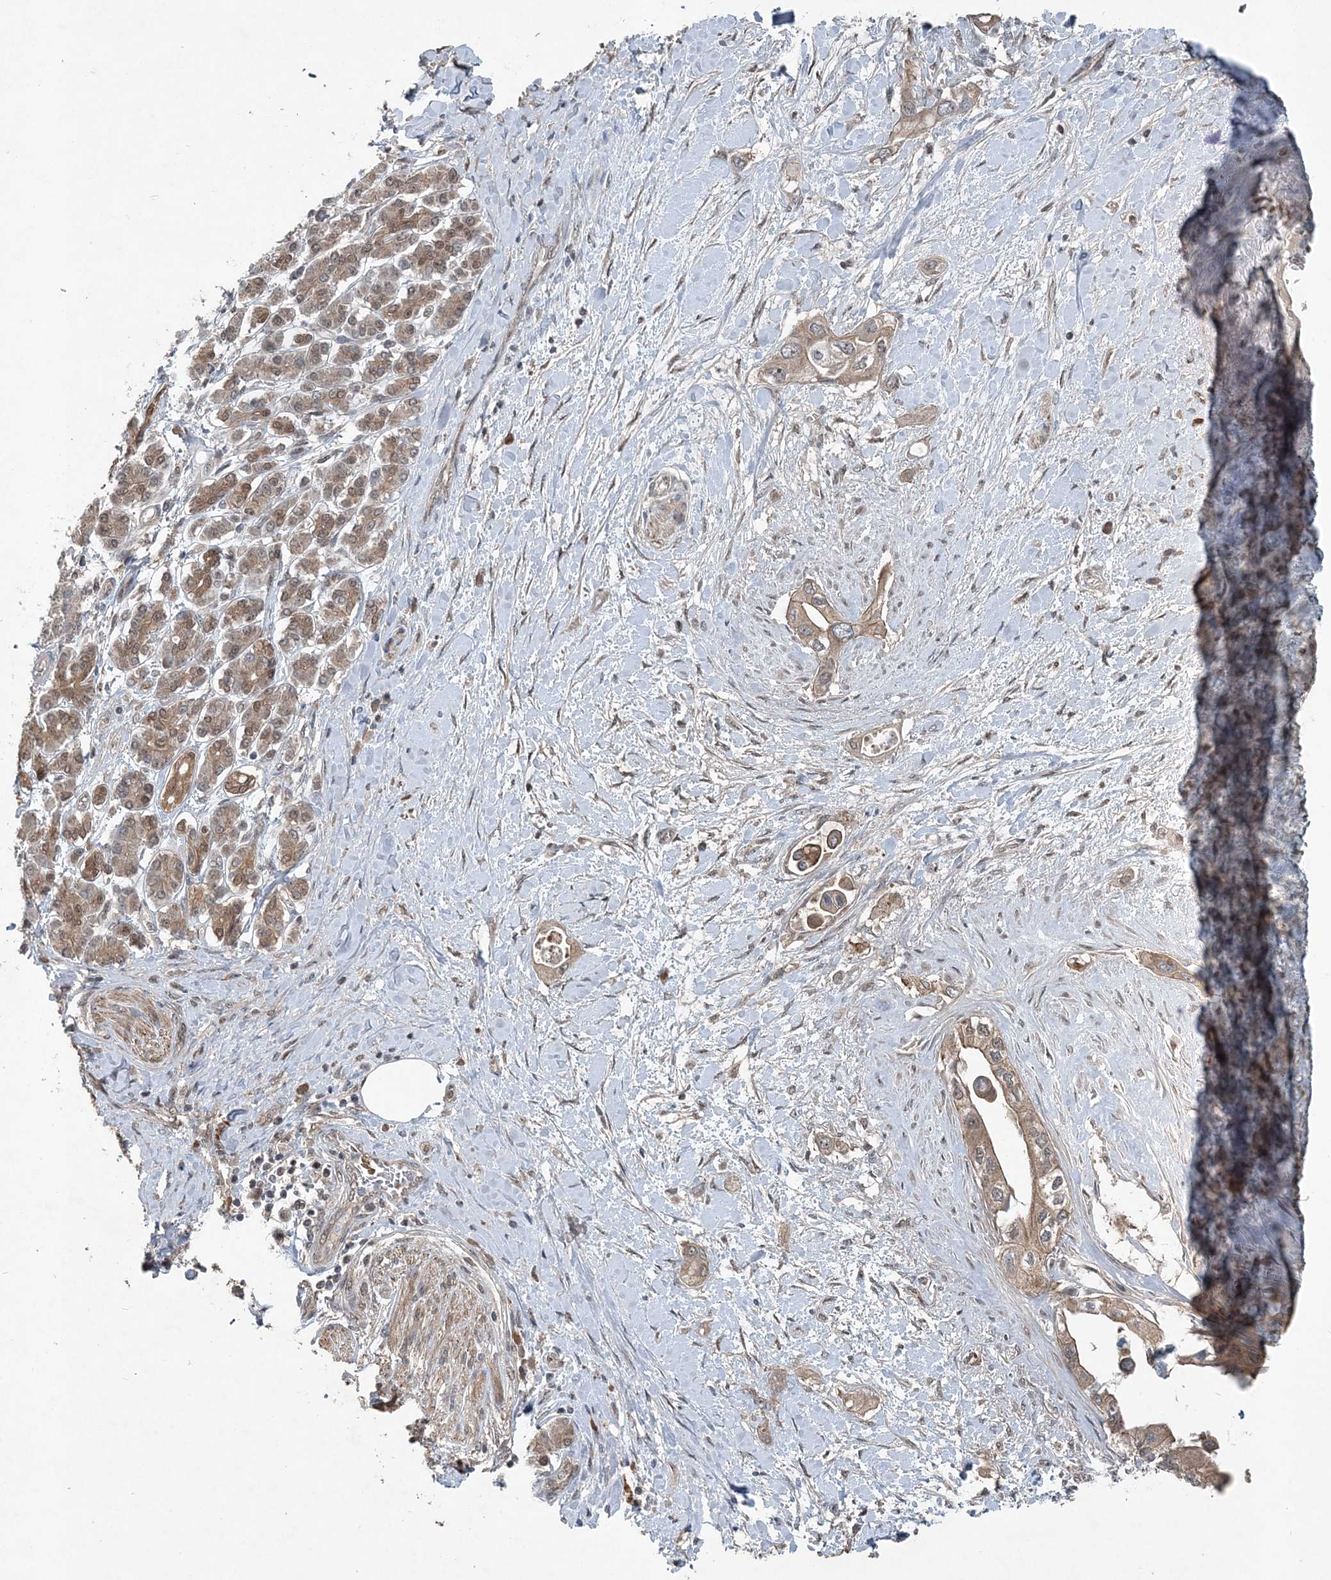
{"staining": {"intensity": "weak", "quantity": ">75%", "location": "cytoplasmic/membranous"}, "tissue": "pancreatic cancer", "cell_type": "Tumor cells", "image_type": "cancer", "snomed": [{"axis": "morphology", "description": "Inflammation, NOS"}, {"axis": "morphology", "description": "Adenocarcinoma, NOS"}, {"axis": "topography", "description": "Pancreas"}], "caption": "A histopathology image of pancreatic cancer (adenocarcinoma) stained for a protein shows weak cytoplasmic/membranous brown staining in tumor cells.", "gene": "QTRT2", "patient": {"sex": "female", "age": 56}}